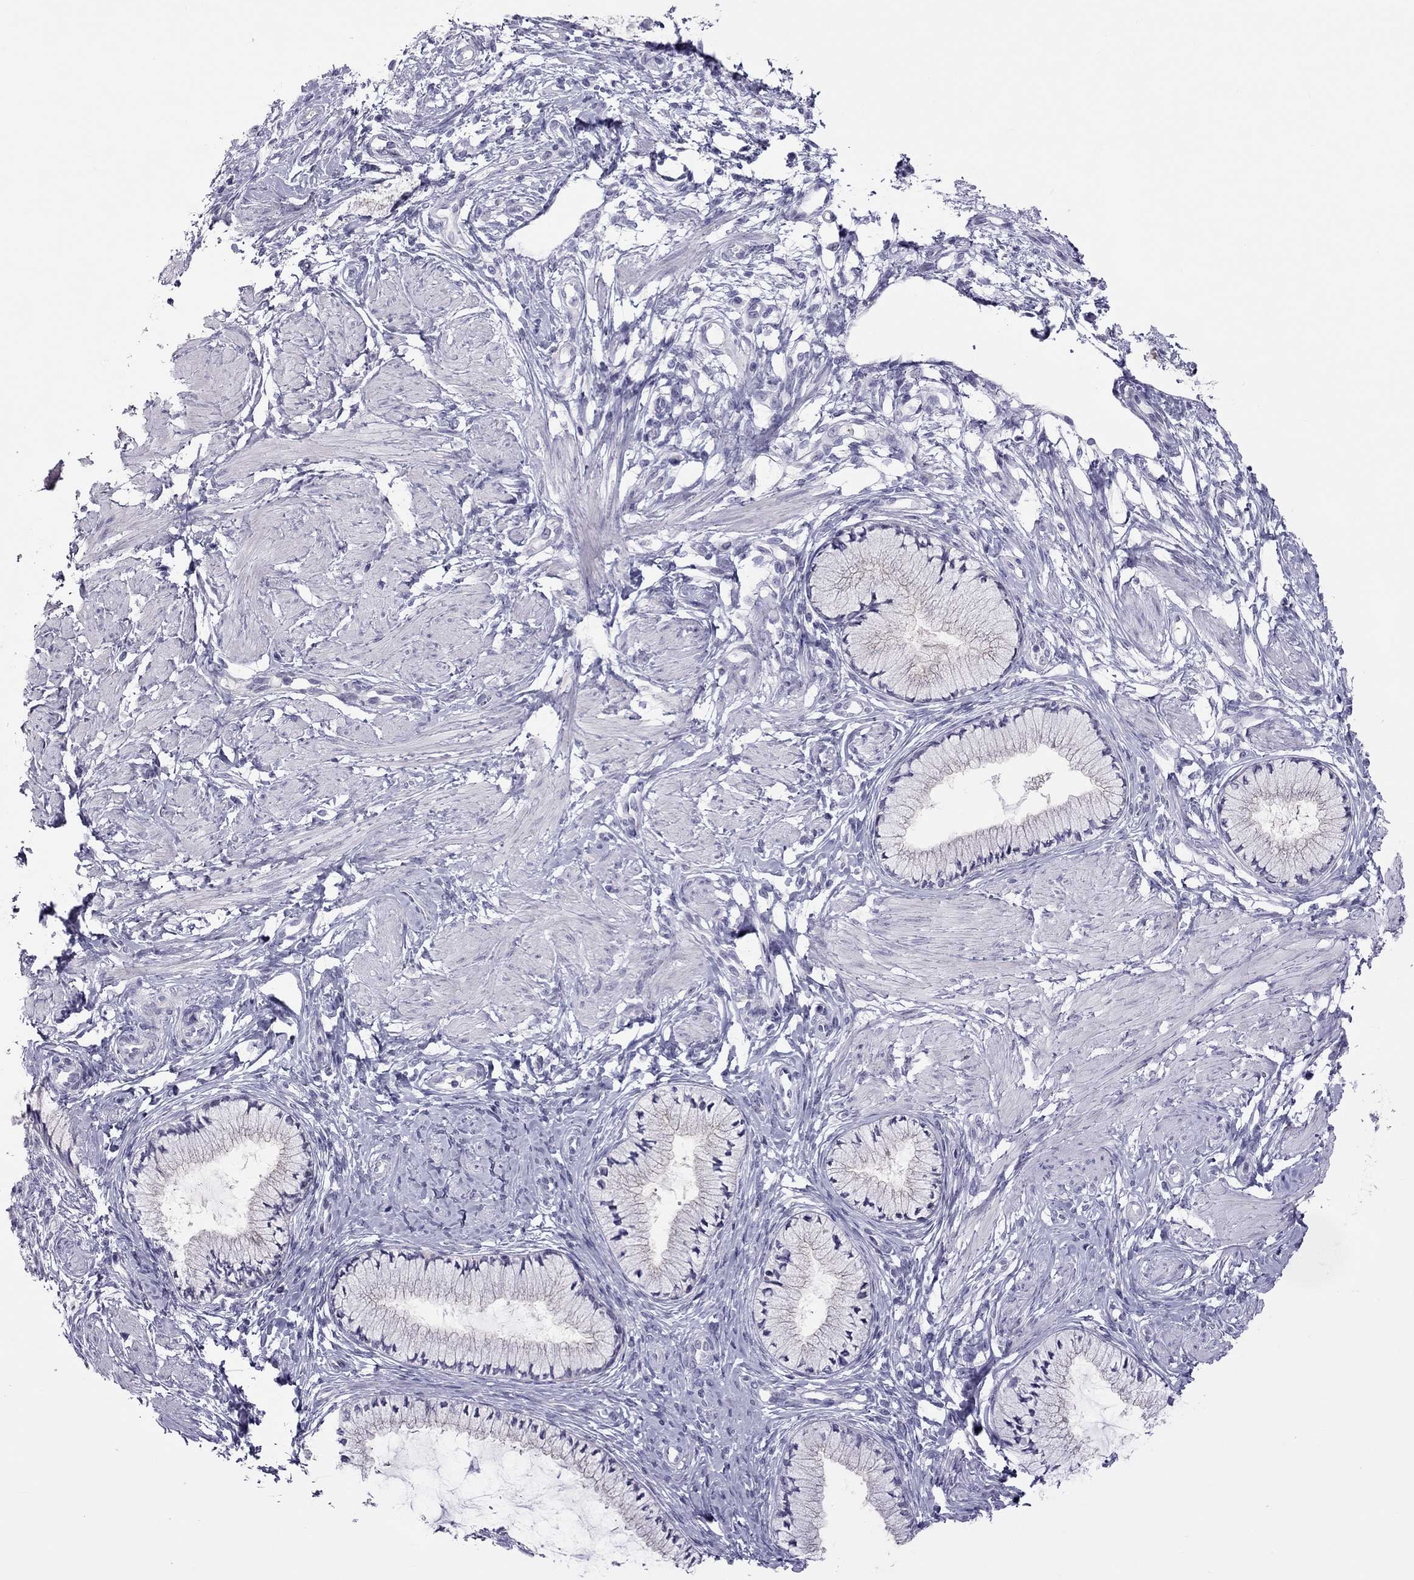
{"staining": {"intensity": "negative", "quantity": "none", "location": "none"}, "tissue": "cervix", "cell_type": "Glandular cells", "image_type": "normal", "snomed": [{"axis": "morphology", "description": "Normal tissue, NOS"}, {"axis": "topography", "description": "Cervix"}], "caption": "This image is of unremarkable cervix stained with immunohistochemistry (IHC) to label a protein in brown with the nuclei are counter-stained blue. There is no staining in glandular cells. Brightfield microscopy of immunohistochemistry (IHC) stained with DAB (brown) and hematoxylin (blue), captured at high magnification.", "gene": "TEX14", "patient": {"sex": "female", "age": 37}}